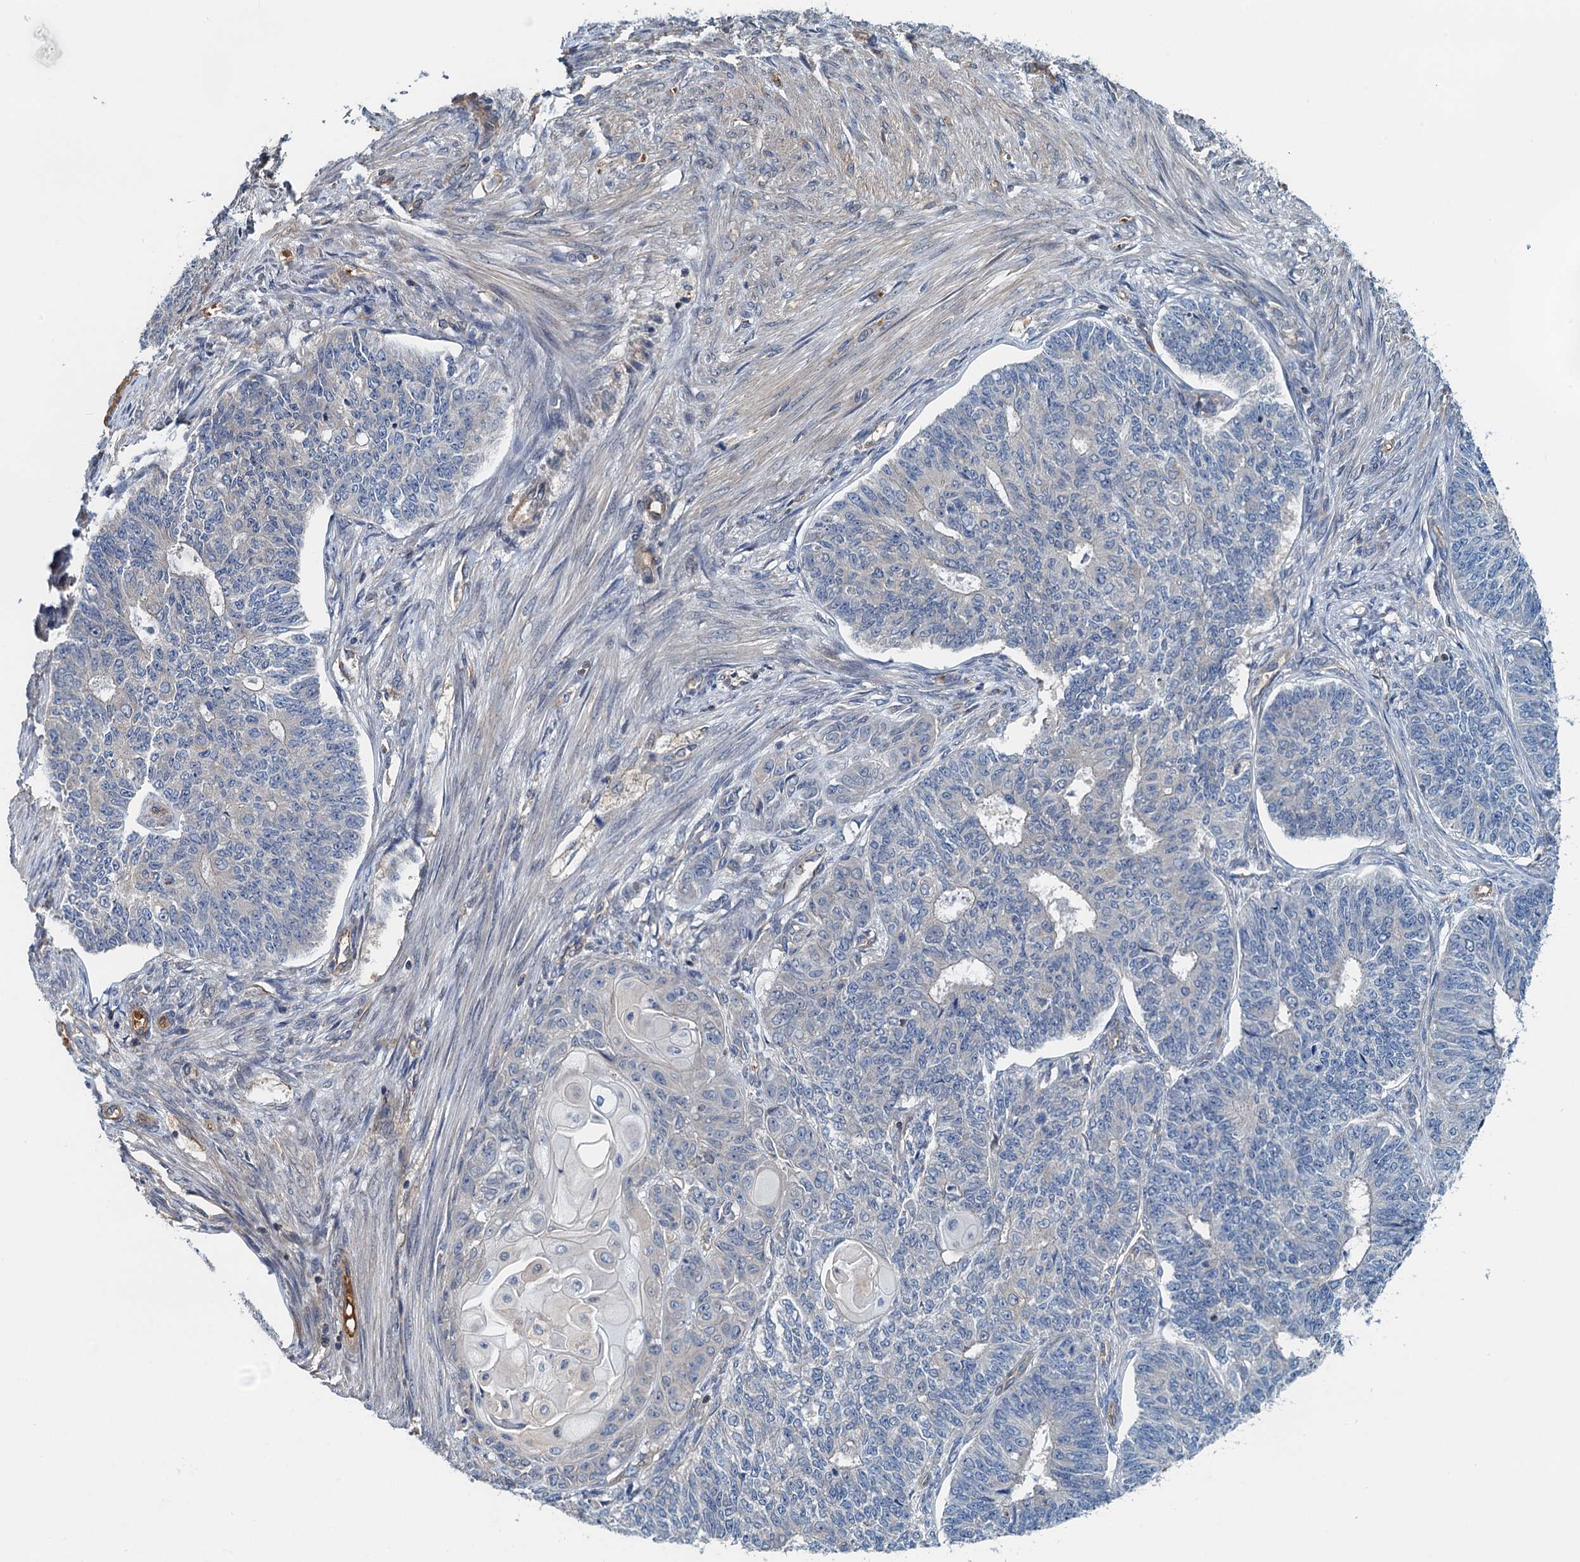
{"staining": {"intensity": "negative", "quantity": "none", "location": "none"}, "tissue": "endometrial cancer", "cell_type": "Tumor cells", "image_type": "cancer", "snomed": [{"axis": "morphology", "description": "Adenocarcinoma, NOS"}, {"axis": "topography", "description": "Endometrium"}], "caption": "This is an IHC histopathology image of human endometrial cancer. There is no staining in tumor cells.", "gene": "ROGDI", "patient": {"sex": "female", "age": 32}}